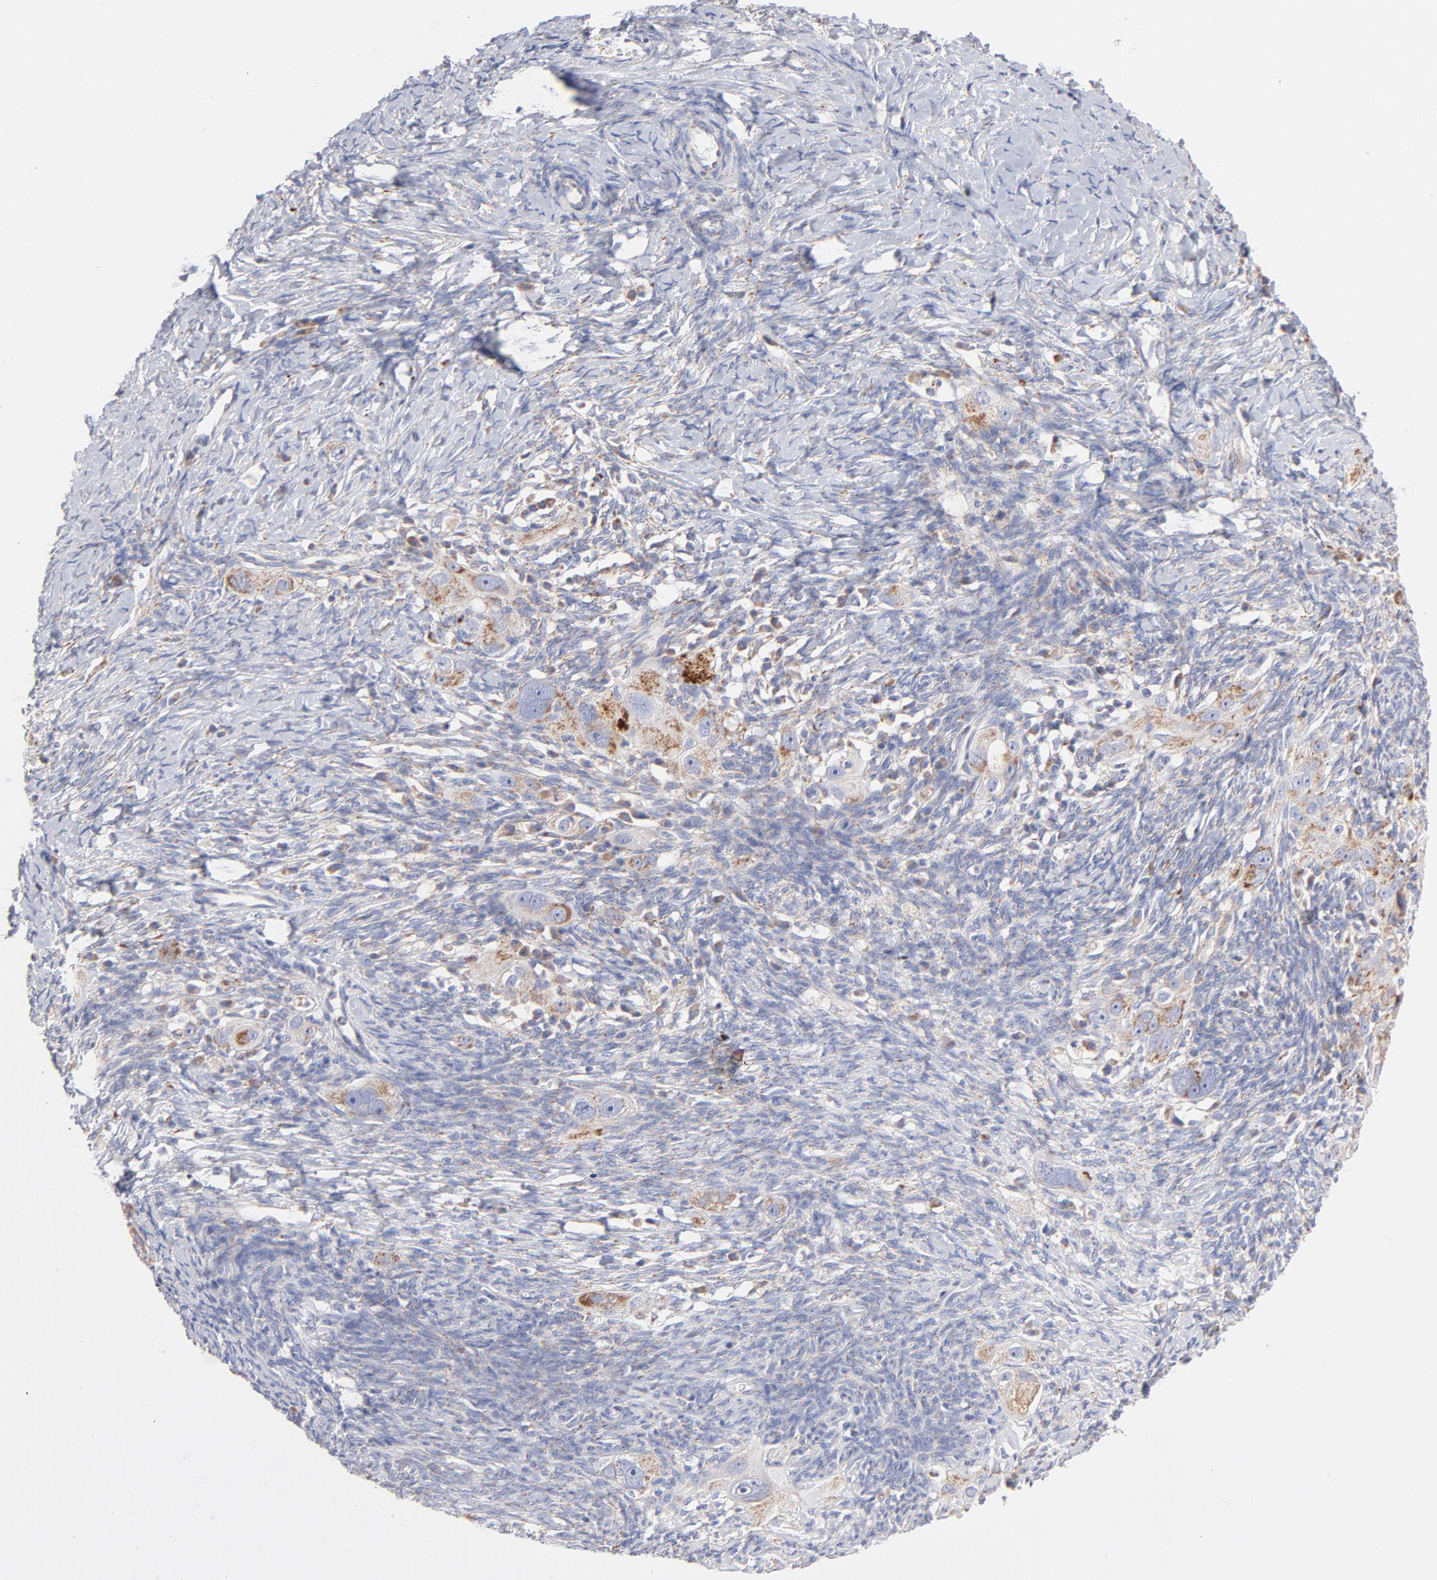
{"staining": {"intensity": "weak", "quantity": ">75%", "location": "cytoplasmic/membranous"}, "tissue": "ovarian cancer", "cell_type": "Tumor cells", "image_type": "cancer", "snomed": [{"axis": "morphology", "description": "Normal tissue, NOS"}, {"axis": "morphology", "description": "Cystadenocarcinoma, serous, NOS"}, {"axis": "topography", "description": "Ovary"}], "caption": "This image exhibits immunohistochemistry (IHC) staining of human ovarian cancer, with low weak cytoplasmic/membranous staining in approximately >75% of tumor cells.", "gene": "TIMM8A", "patient": {"sex": "female", "age": 62}}